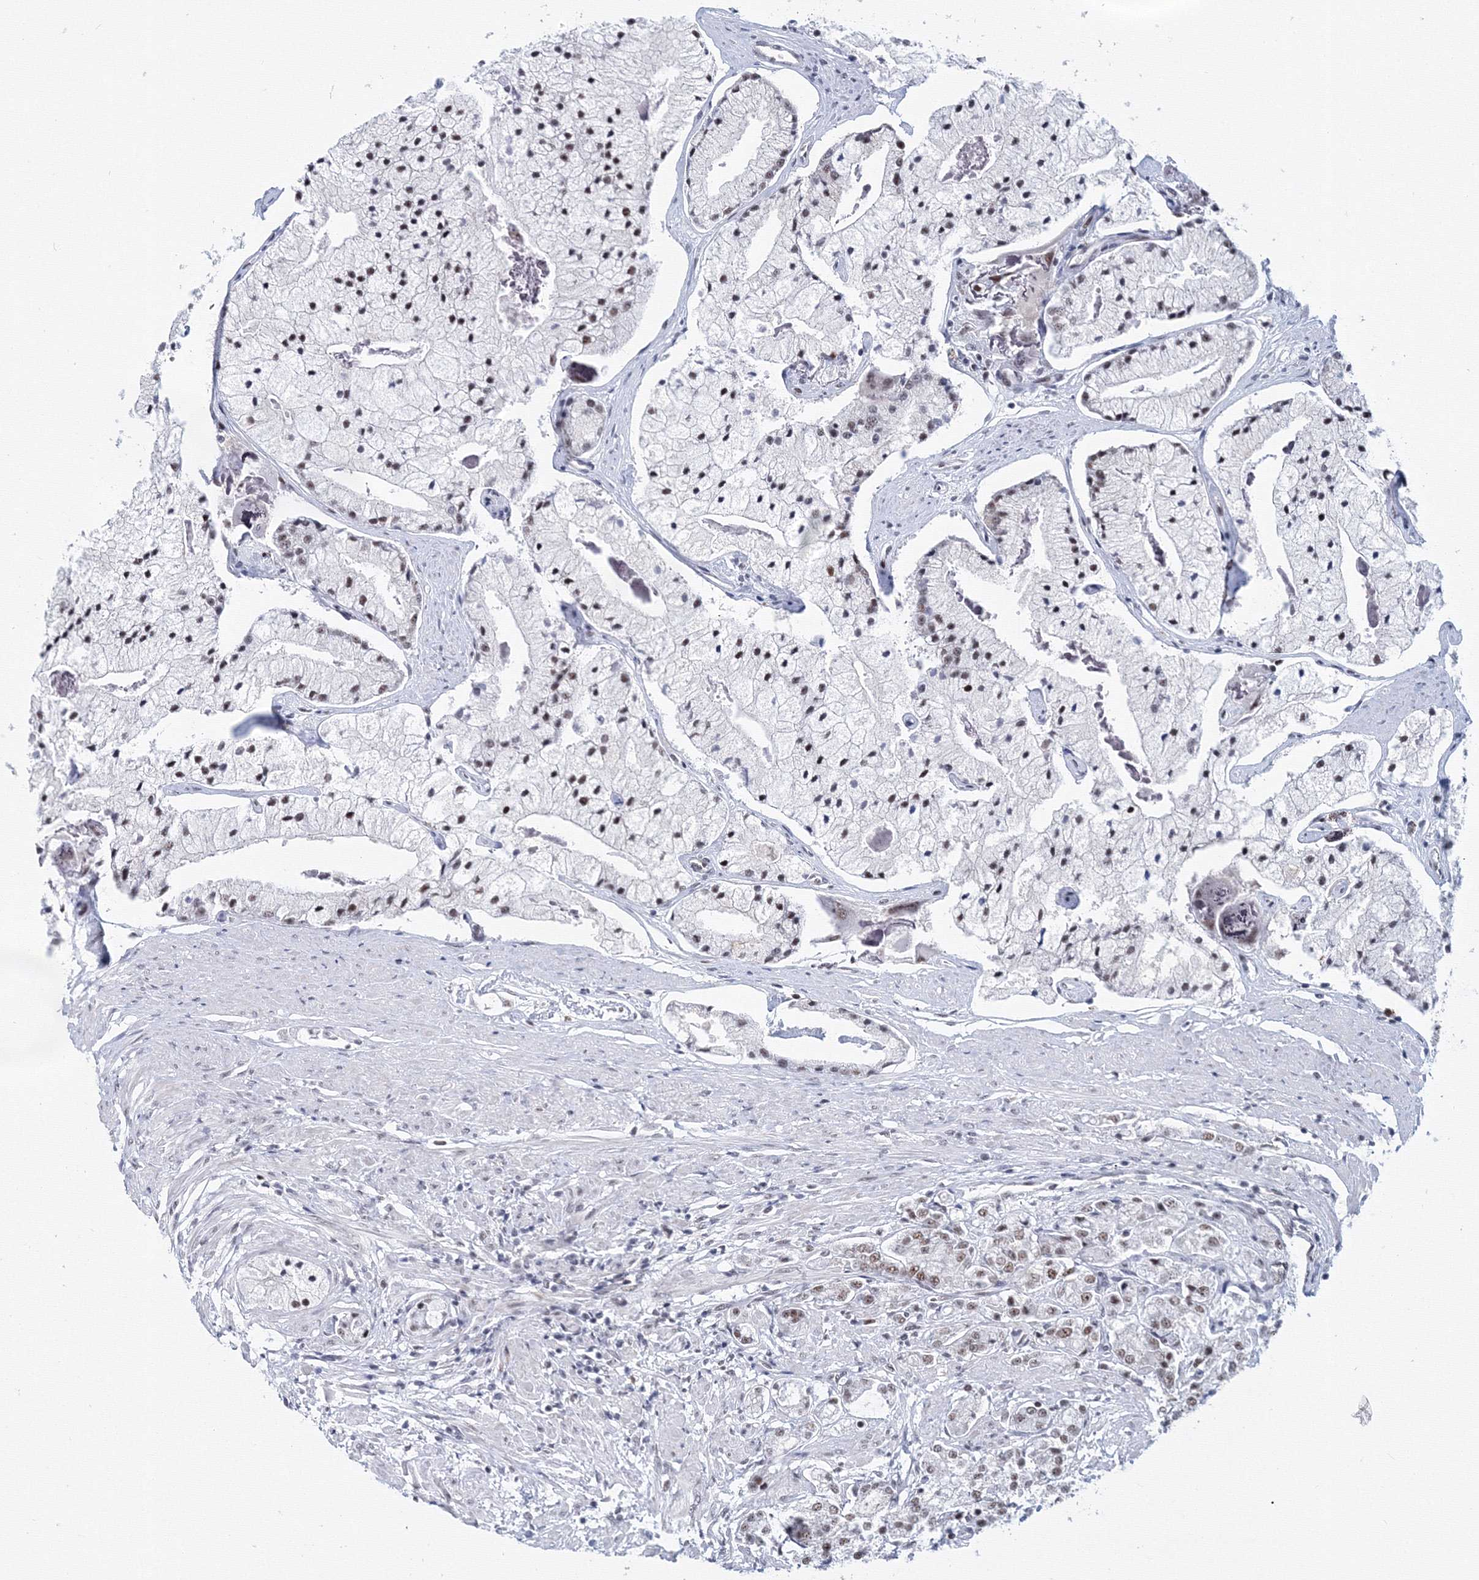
{"staining": {"intensity": "moderate", "quantity": ">75%", "location": "nuclear"}, "tissue": "prostate cancer", "cell_type": "Tumor cells", "image_type": "cancer", "snomed": [{"axis": "morphology", "description": "Adenocarcinoma, High grade"}, {"axis": "topography", "description": "Prostate"}], "caption": "The photomicrograph displays staining of high-grade adenocarcinoma (prostate), revealing moderate nuclear protein expression (brown color) within tumor cells.", "gene": "SF3B6", "patient": {"sex": "male", "age": 50}}